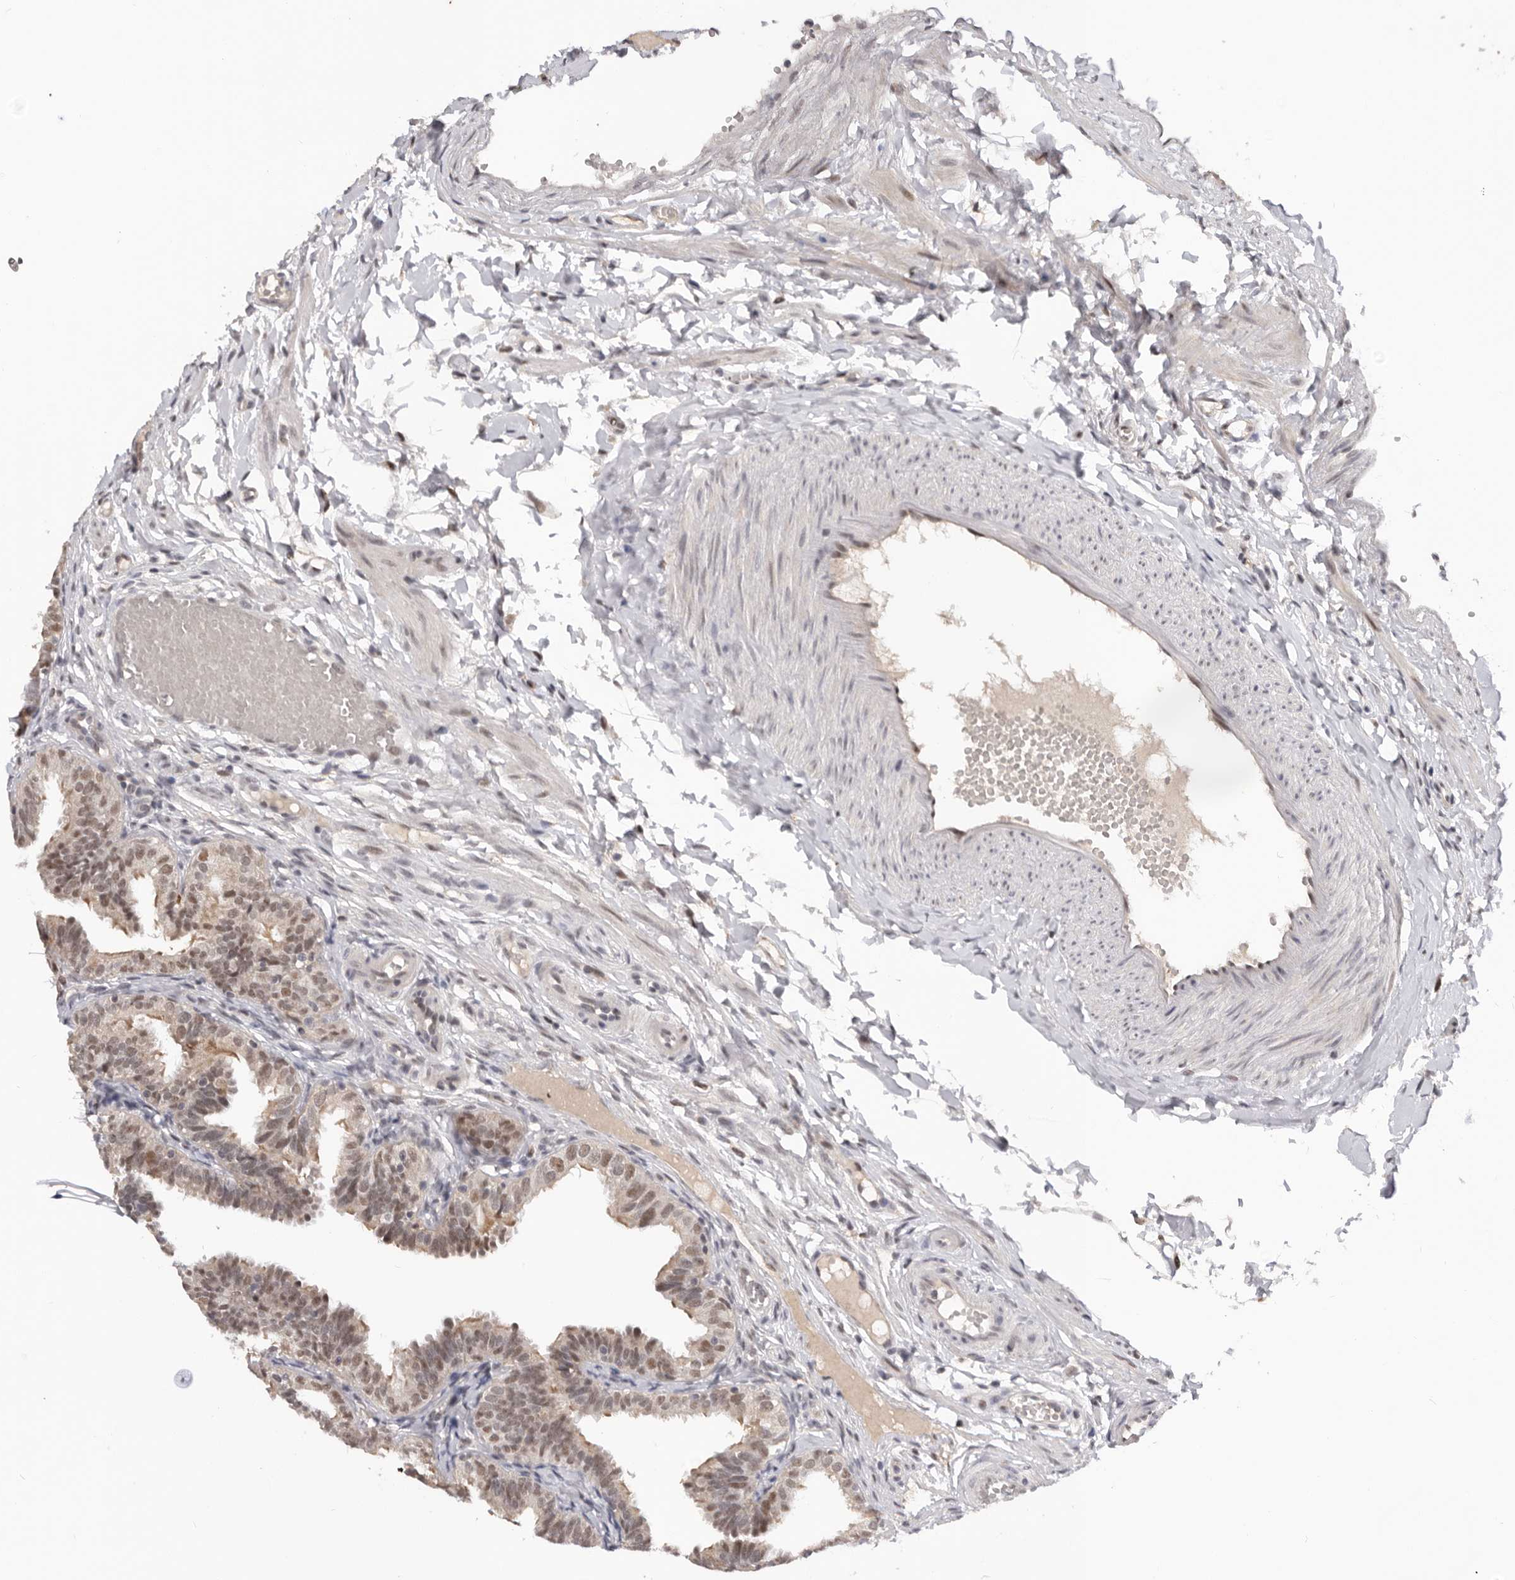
{"staining": {"intensity": "weak", "quantity": "25%-75%", "location": "cytoplasmic/membranous,nuclear"}, "tissue": "fallopian tube", "cell_type": "Glandular cells", "image_type": "normal", "snomed": [{"axis": "morphology", "description": "Normal tissue, NOS"}, {"axis": "topography", "description": "Fallopian tube"}], "caption": "Benign fallopian tube displays weak cytoplasmic/membranous,nuclear staining in approximately 25%-75% of glandular cells, visualized by immunohistochemistry. (IHC, brightfield microscopy, high magnification).", "gene": "BRCA2", "patient": {"sex": "female", "age": 35}}